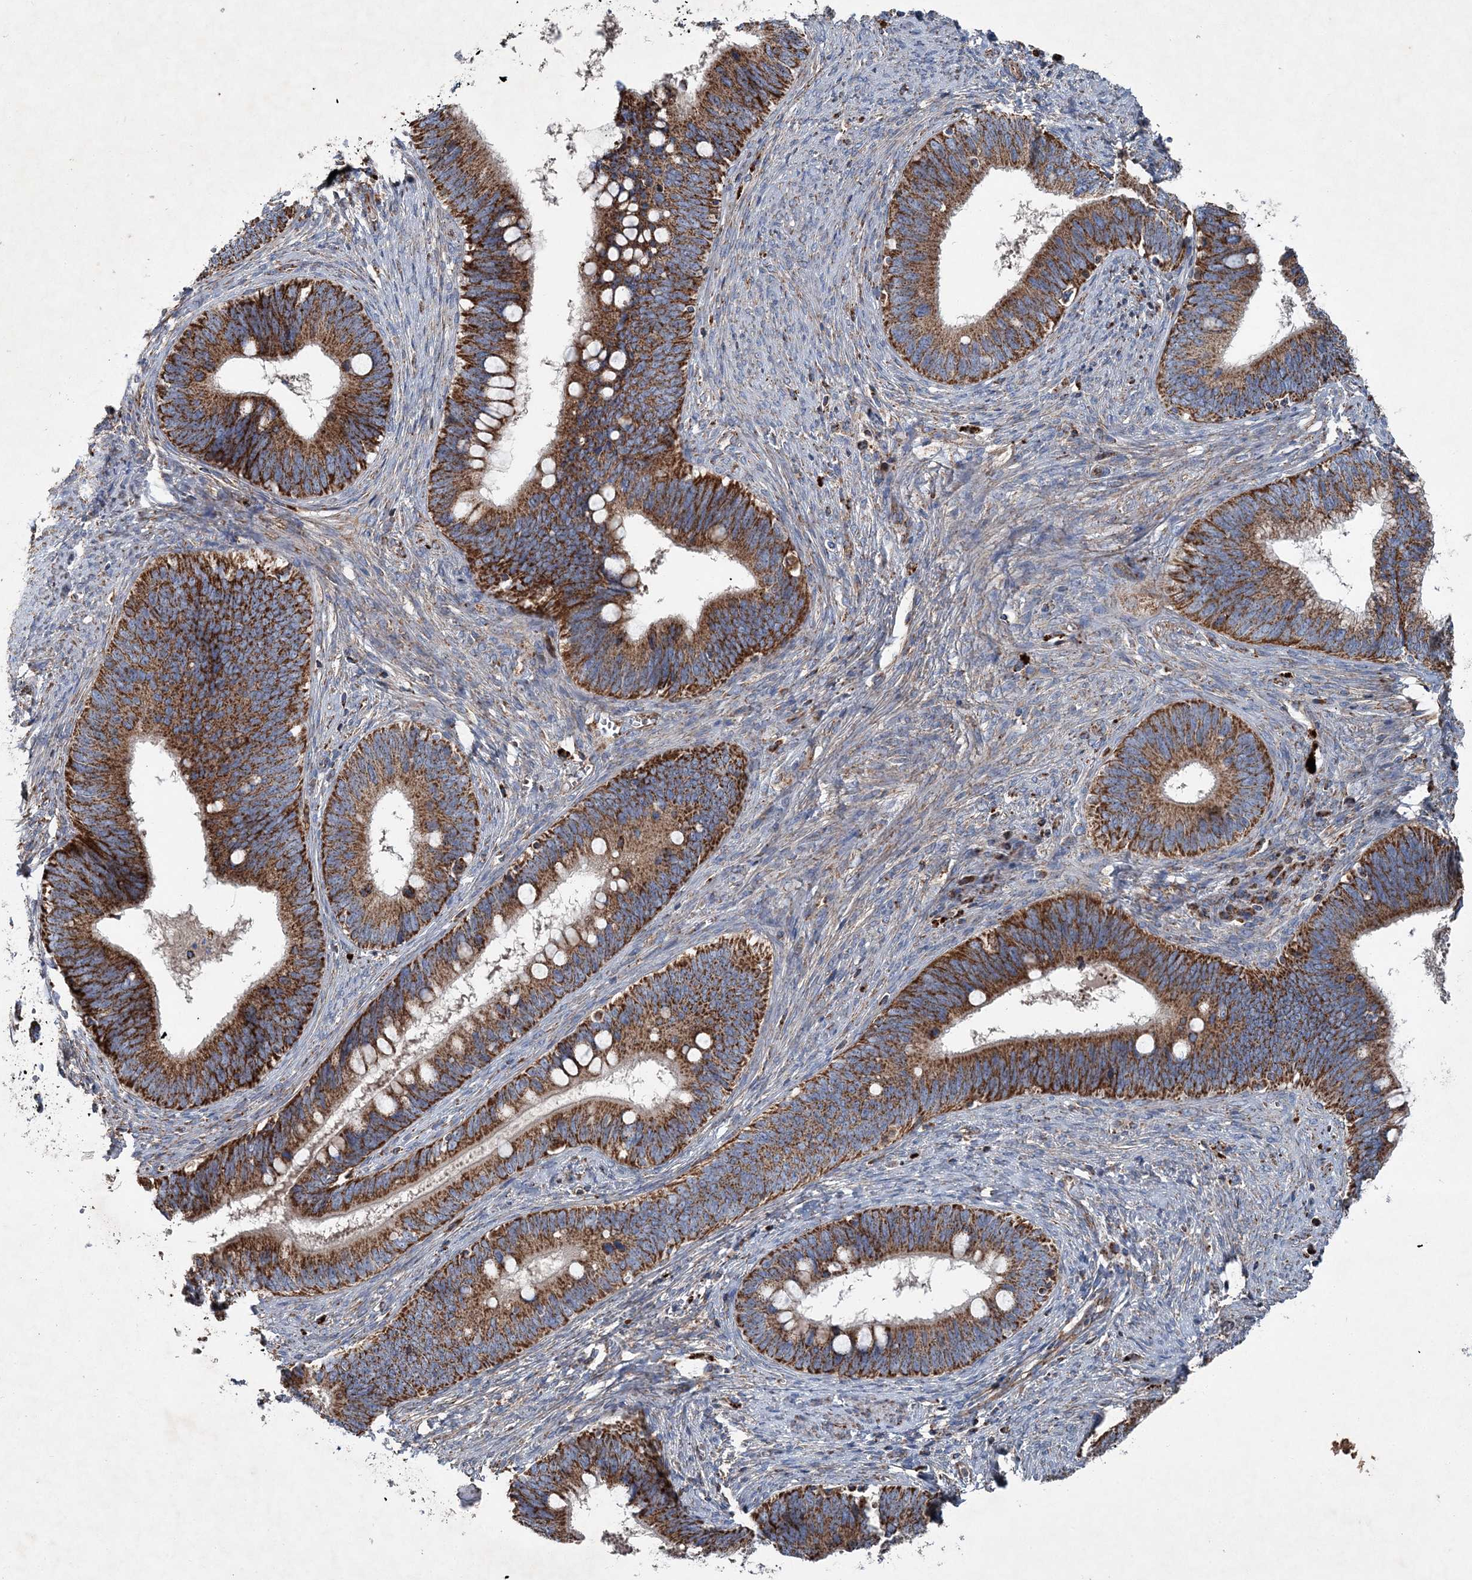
{"staining": {"intensity": "strong", "quantity": ">75%", "location": "cytoplasmic/membranous"}, "tissue": "cervical cancer", "cell_type": "Tumor cells", "image_type": "cancer", "snomed": [{"axis": "morphology", "description": "Adenocarcinoma, NOS"}, {"axis": "topography", "description": "Cervix"}], "caption": "Immunohistochemical staining of cervical cancer (adenocarcinoma) exhibits high levels of strong cytoplasmic/membranous staining in approximately >75% of tumor cells.", "gene": "SPAG16", "patient": {"sex": "female", "age": 42}}